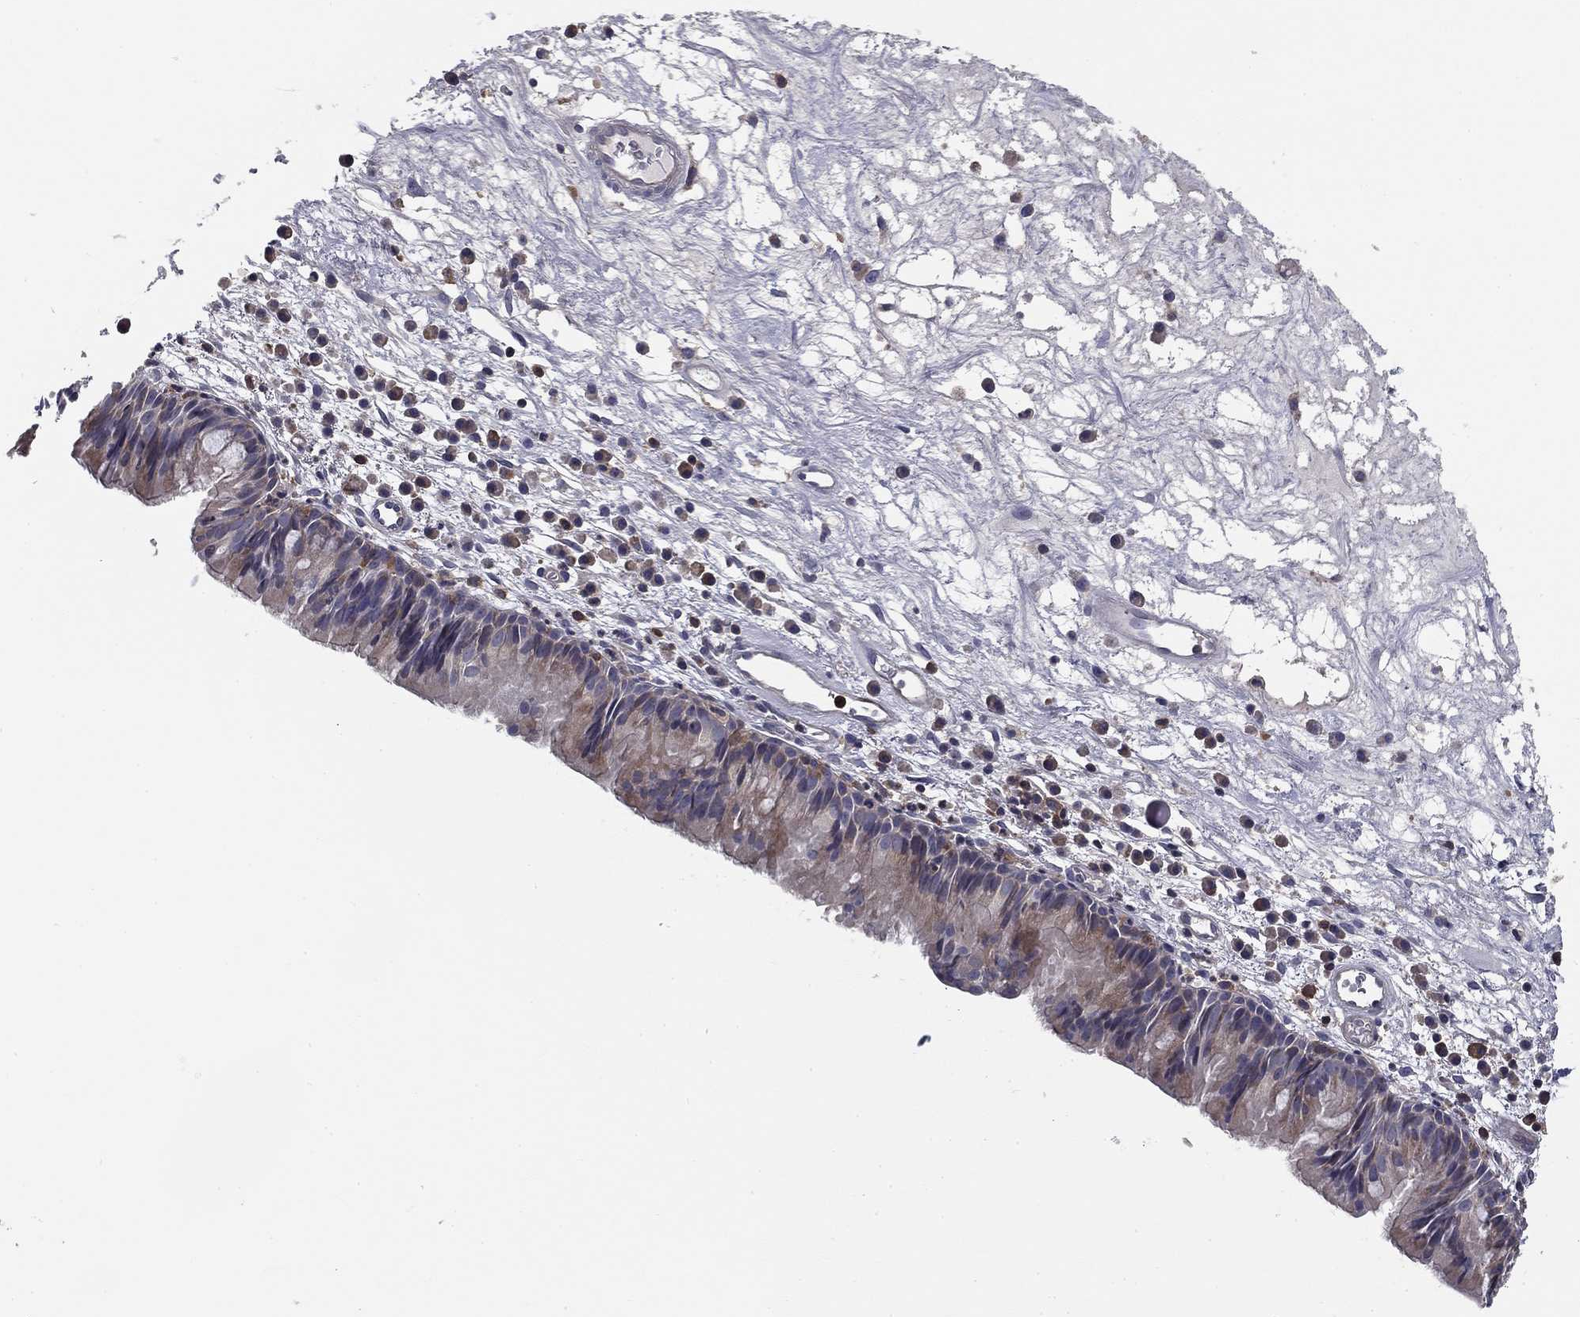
{"staining": {"intensity": "weak", "quantity": "<25%", "location": "cytoplasmic/membranous"}, "tissue": "nasopharynx", "cell_type": "Respiratory epithelial cells", "image_type": "normal", "snomed": [{"axis": "morphology", "description": "Normal tissue, NOS"}, {"axis": "topography", "description": "Nasopharynx"}], "caption": "An image of nasopharynx stained for a protein exhibits no brown staining in respiratory epithelial cells. Brightfield microscopy of IHC stained with DAB (brown) and hematoxylin (blue), captured at high magnification.", "gene": "PLCB2", "patient": {"sex": "male", "age": 69}}